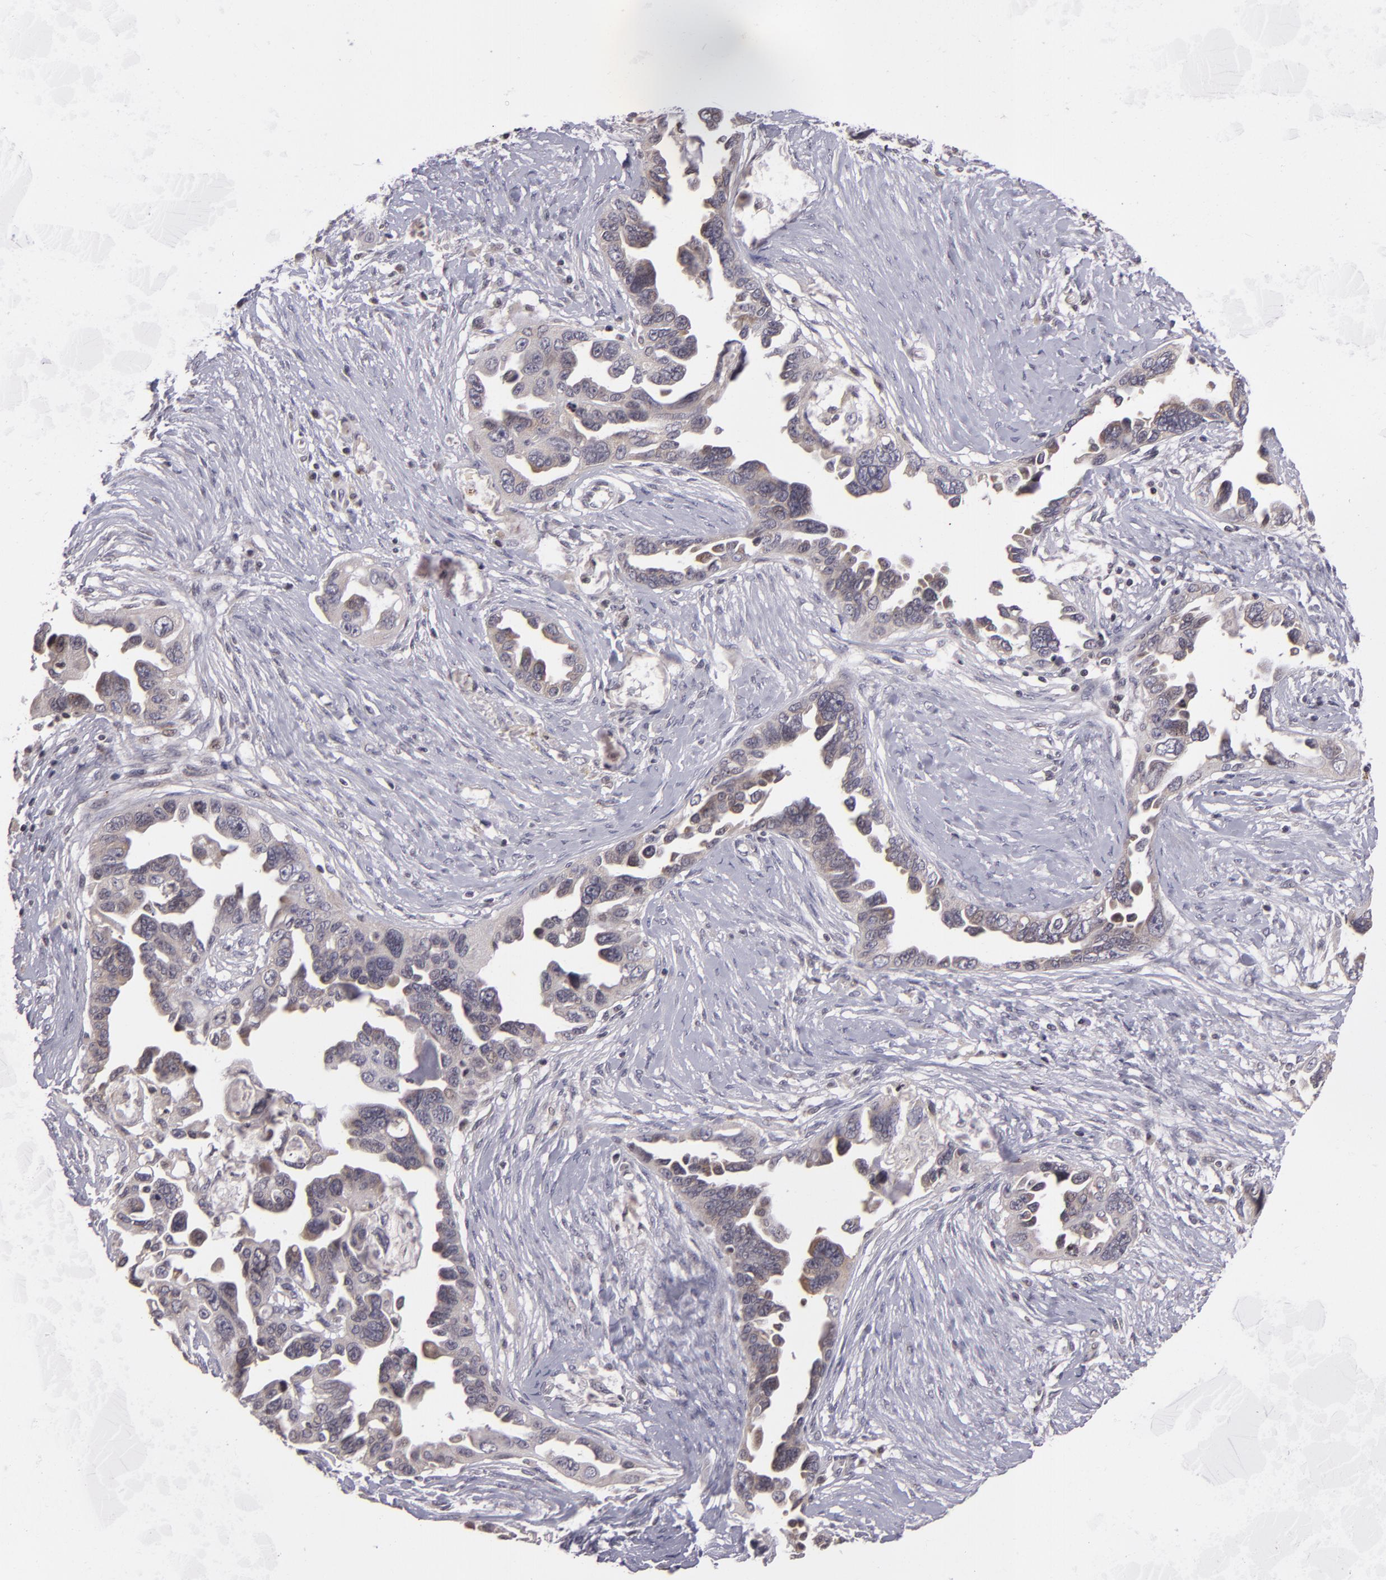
{"staining": {"intensity": "negative", "quantity": "none", "location": "none"}, "tissue": "ovarian cancer", "cell_type": "Tumor cells", "image_type": "cancer", "snomed": [{"axis": "morphology", "description": "Cystadenocarcinoma, serous, NOS"}, {"axis": "topography", "description": "Ovary"}], "caption": "Immunohistochemical staining of human ovarian serous cystadenocarcinoma exhibits no significant expression in tumor cells. (DAB (3,3'-diaminobenzidine) immunohistochemistry (IHC), high magnification).", "gene": "AKAP6", "patient": {"sex": "female", "age": 63}}